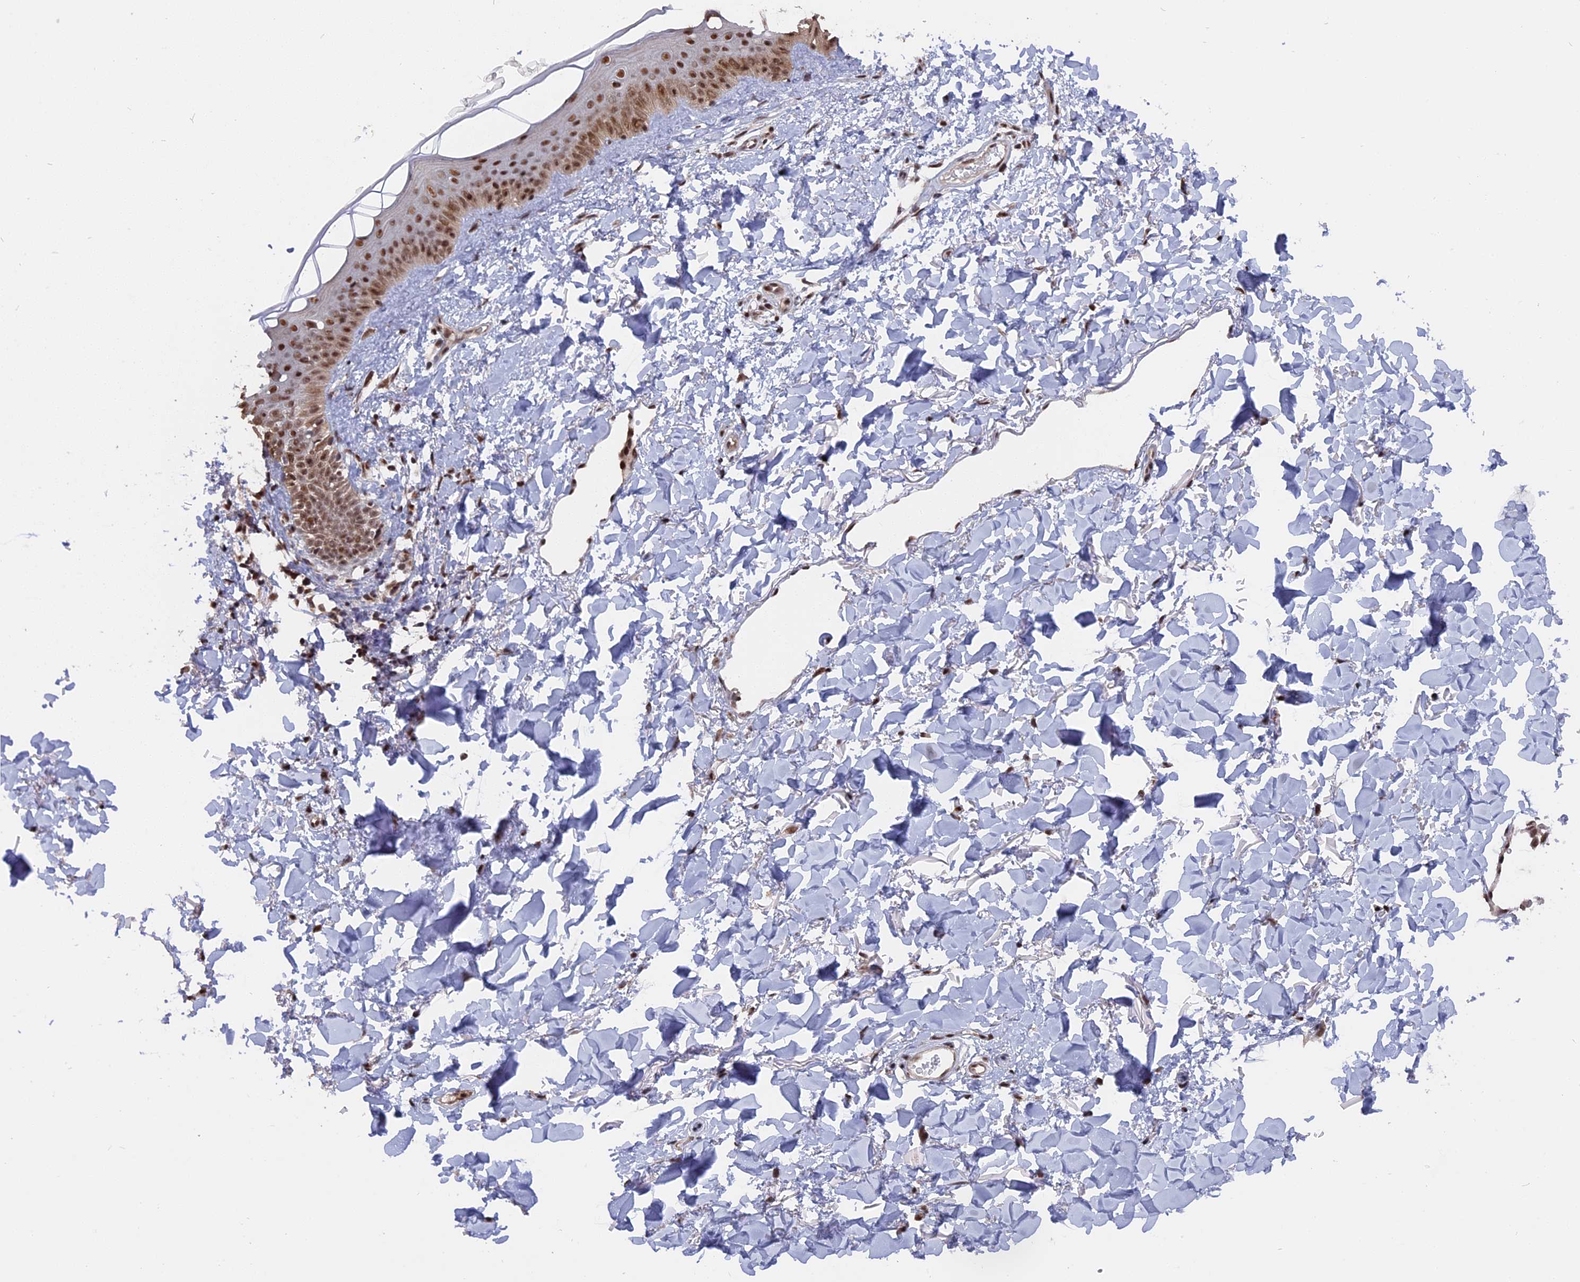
{"staining": {"intensity": "strong", "quantity": ">75%", "location": "nuclear"}, "tissue": "skin", "cell_type": "Fibroblasts", "image_type": "normal", "snomed": [{"axis": "morphology", "description": "Normal tissue, NOS"}, {"axis": "topography", "description": "Skin"}], "caption": "A micrograph showing strong nuclear staining in approximately >75% of fibroblasts in unremarkable skin, as visualized by brown immunohistochemical staining.", "gene": "SF3A2", "patient": {"sex": "female", "age": 58}}